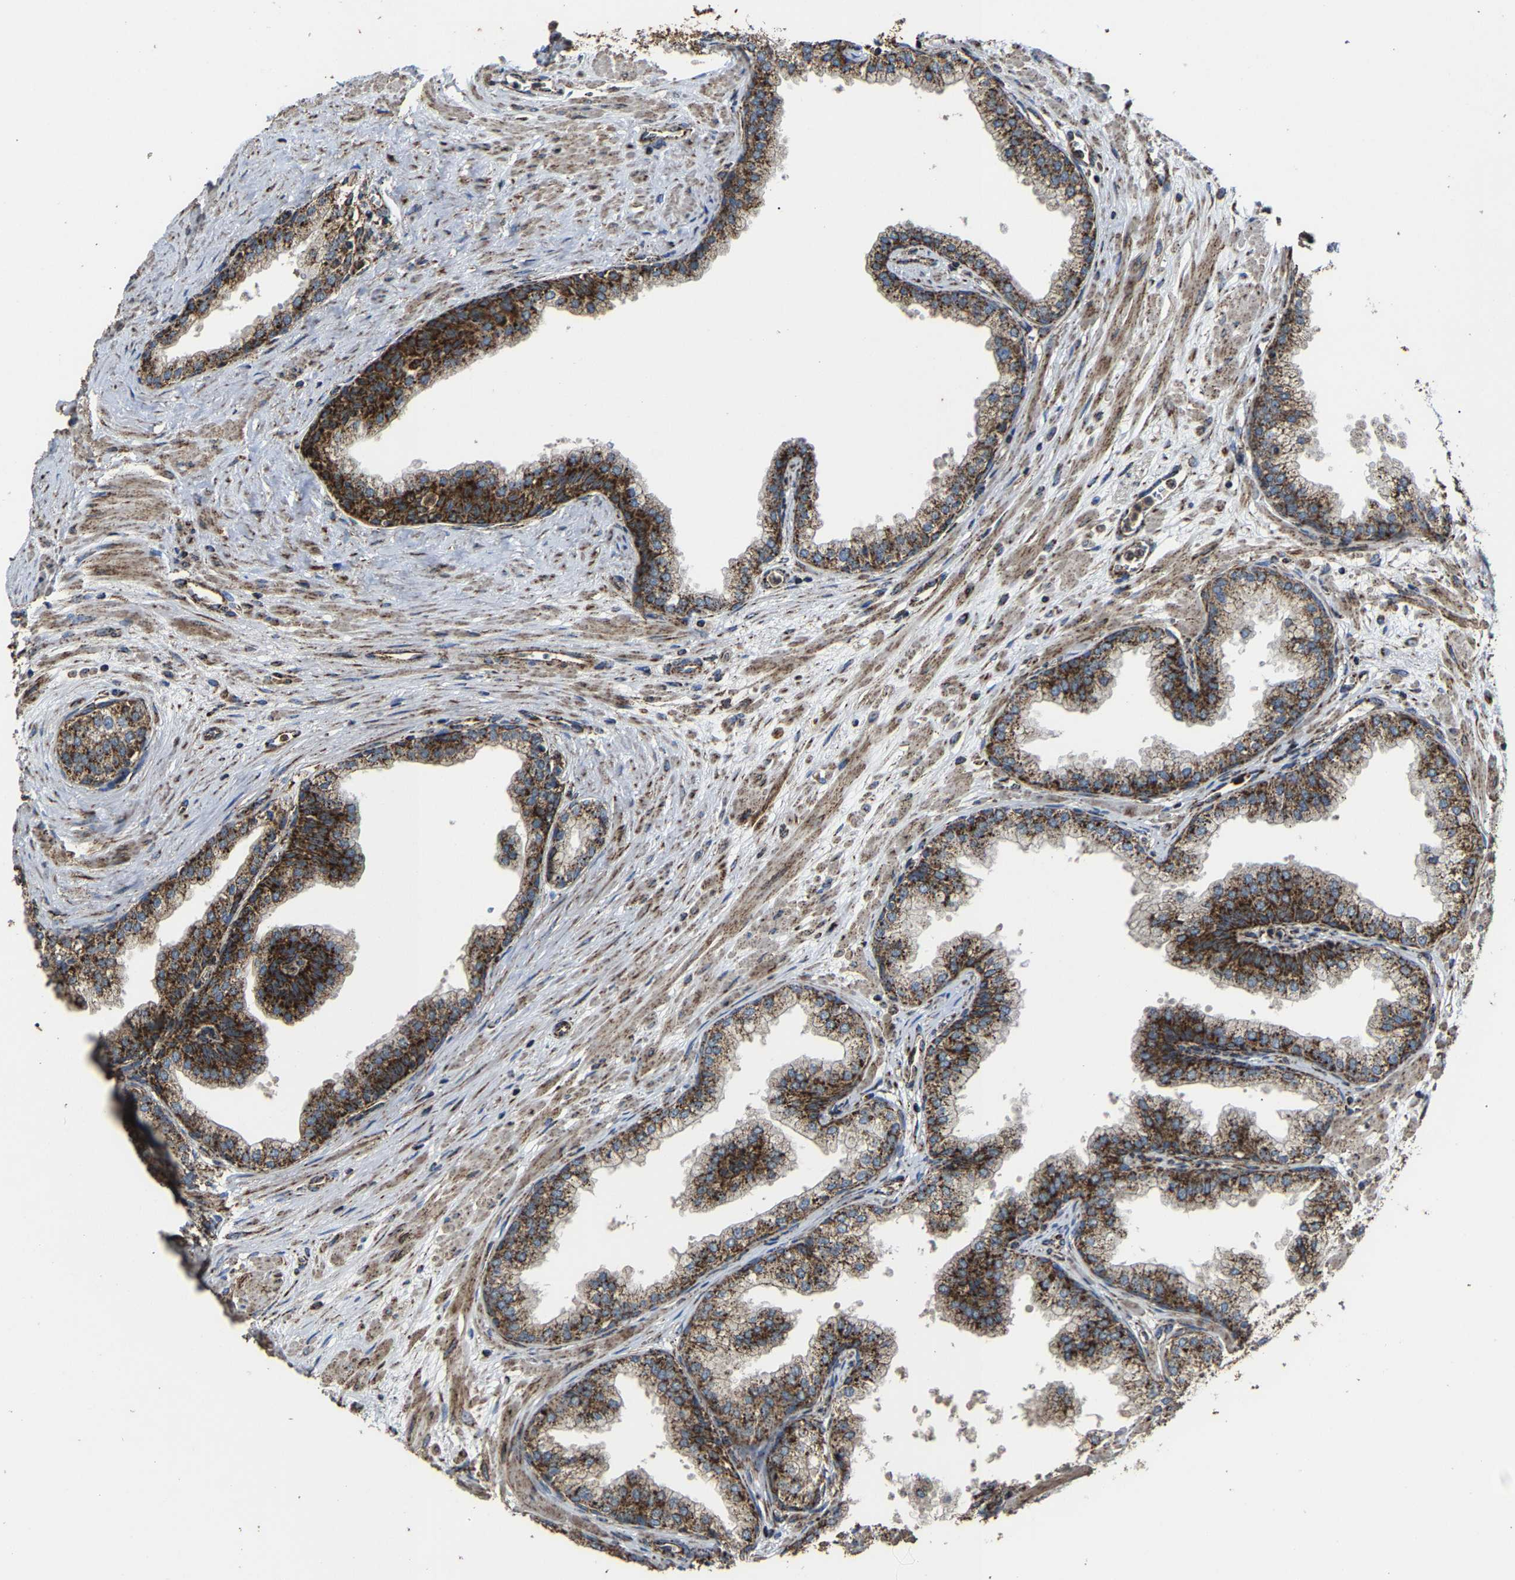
{"staining": {"intensity": "strong", "quantity": ">75%", "location": "cytoplasmic/membranous"}, "tissue": "prostate", "cell_type": "Glandular cells", "image_type": "normal", "snomed": [{"axis": "morphology", "description": "Normal tissue, NOS"}, {"axis": "morphology", "description": "Urothelial carcinoma, Low grade"}, {"axis": "topography", "description": "Urinary bladder"}, {"axis": "topography", "description": "Prostate"}], "caption": "The immunohistochemical stain labels strong cytoplasmic/membranous positivity in glandular cells of normal prostate.", "gene": "NDUFV3", "patient": {"sex": "male", "age": 60}}